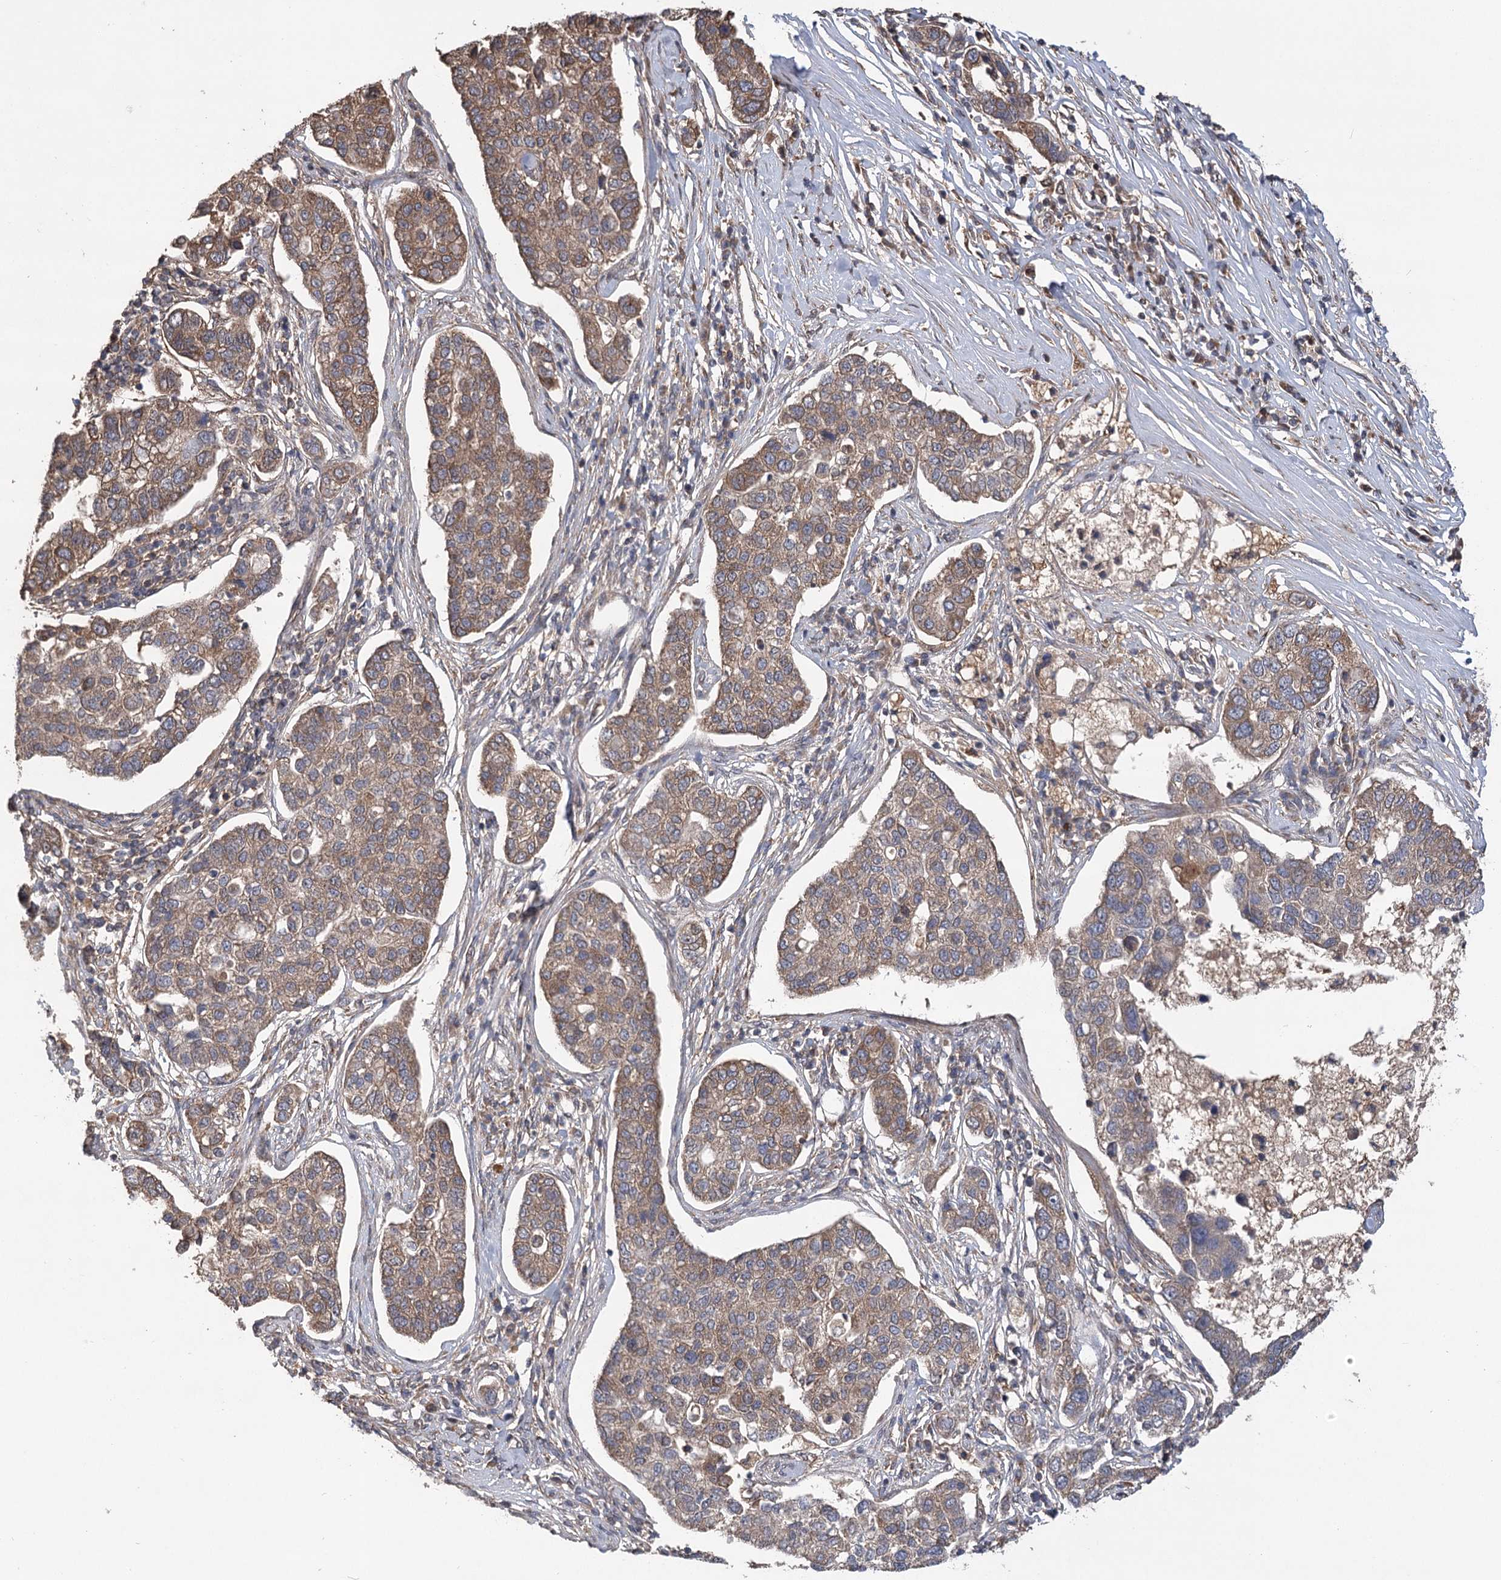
{"staining": {"intensity": "moderate", "quantity": ">75%", "location": "cytoplasmic/membranous"}, "tissue": "pancreatic cancer", "cell_type": "Tumor cells", "image_type": "cancer", "snomed": [{"axis": "morphology", "description": "Adenocarcinoma, NOS"}, {"axis": "topography", "description": "Pancreas"}], "caption": "Immunohistochemical staining of human pancreatic adenocarcinoma displays moderate cytoplasmic/membranous protein expression in approximately >75% of tumor cells. The protein is shown in brown color, while the nuclei are stained blue.", "gene": "LSS", "patient": {"sex": "female", "age": 61}}